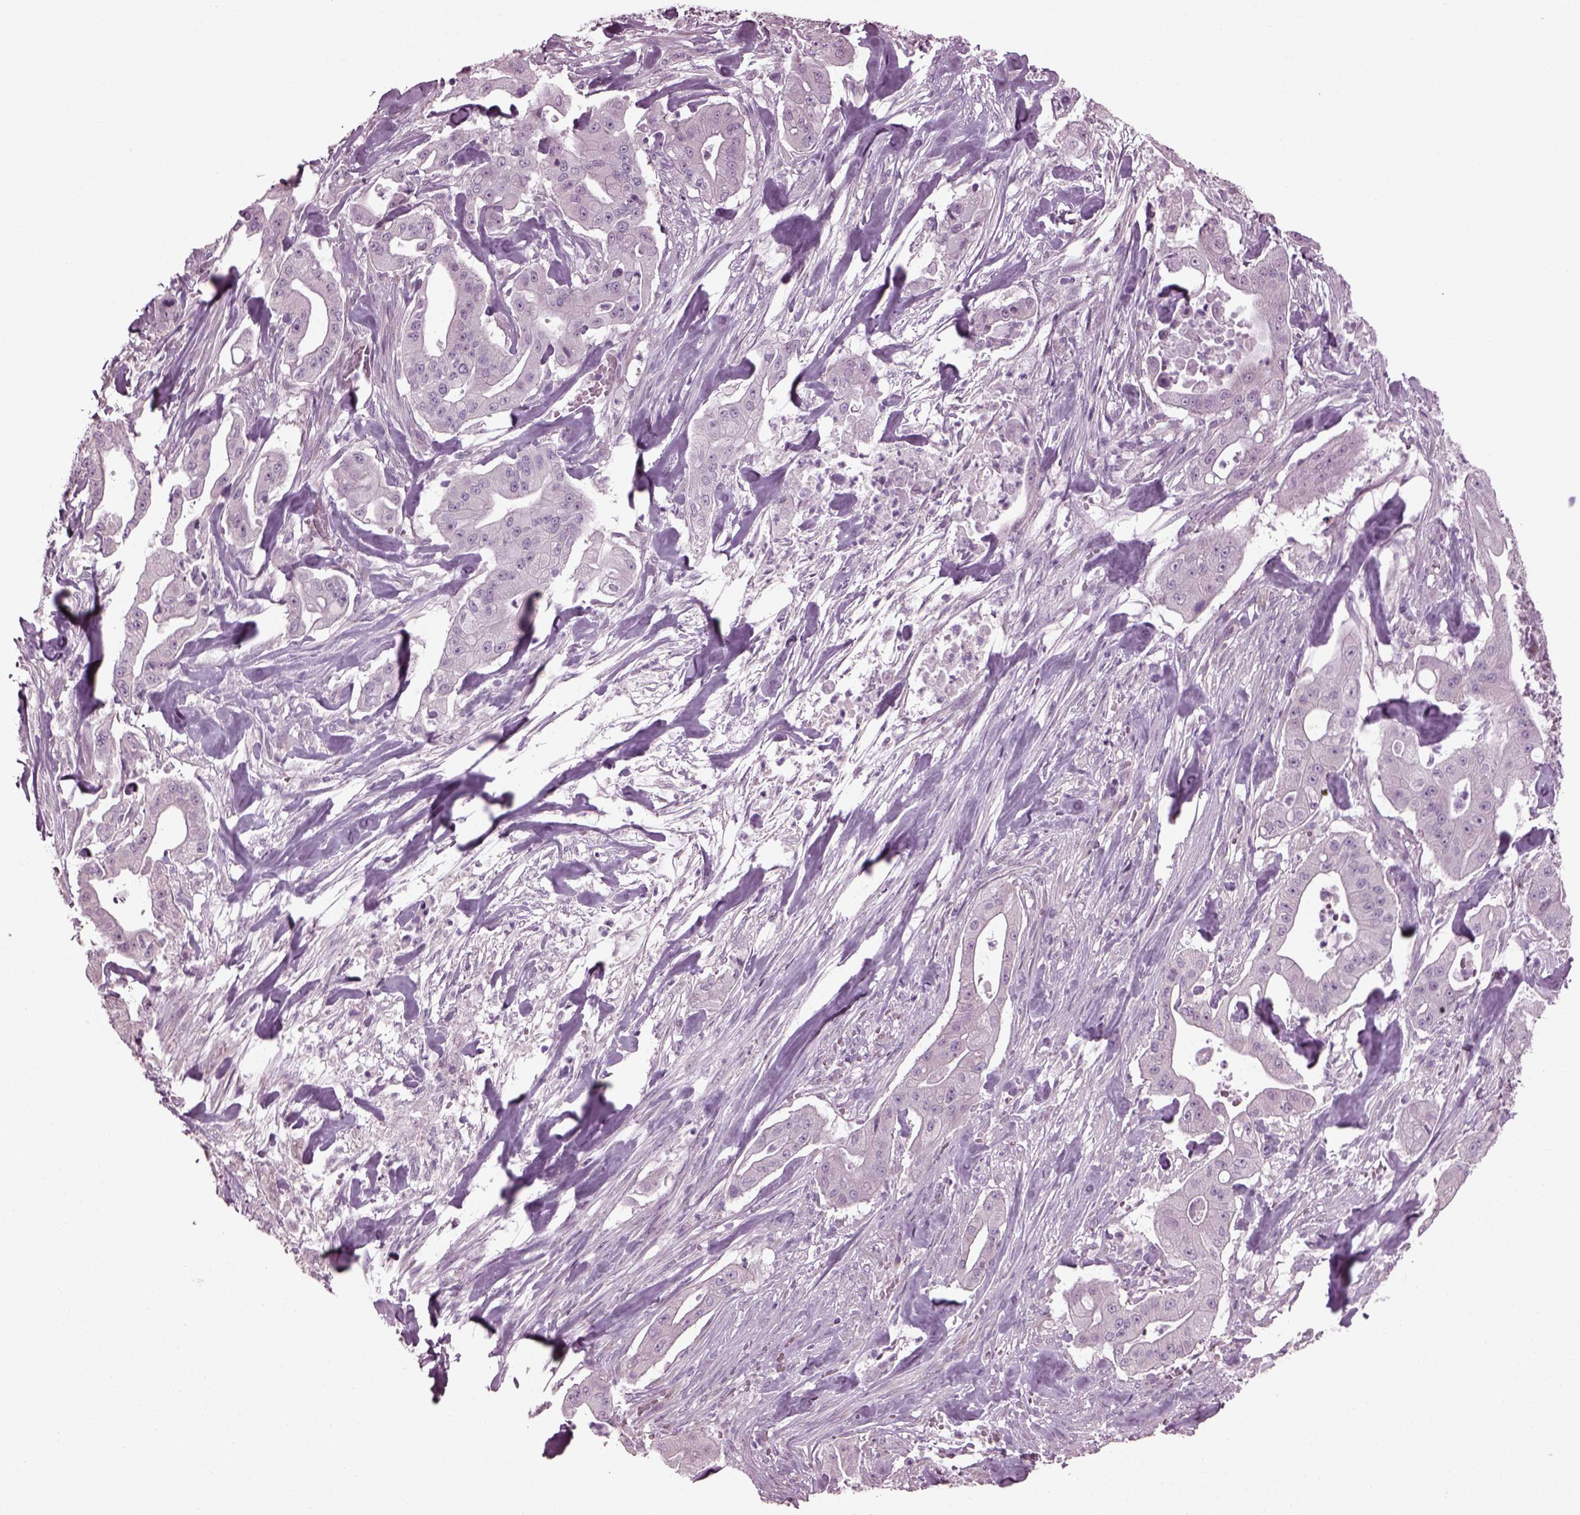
{"staining": {"intensity": "negative", "quantity": "none", "location": "none"}, "tissue": "pancreatic cancer", "cell_type": "Tumor cells", "image_type": "cancer", "snomed": [{"axis": "morphology", "description": "Normal tissue, NOS"}, {"axis": "morphology", "description": "Inflammation, NOS"}, {"axis": "morphology", "description": "Adenocarcinoma, NOS"}, {"axis": "topography", "description": "Pancreas"}], "caption": "IHC histopathology image of pancreatic adenocarcinoma stained for a protein (brown), which exhibits no expression in tumor cells. (Immunohistochemistry, brightfield microscopy, high magnification).", "gene": "CABP5", "patient": {"sex": "male", "age": 57}}